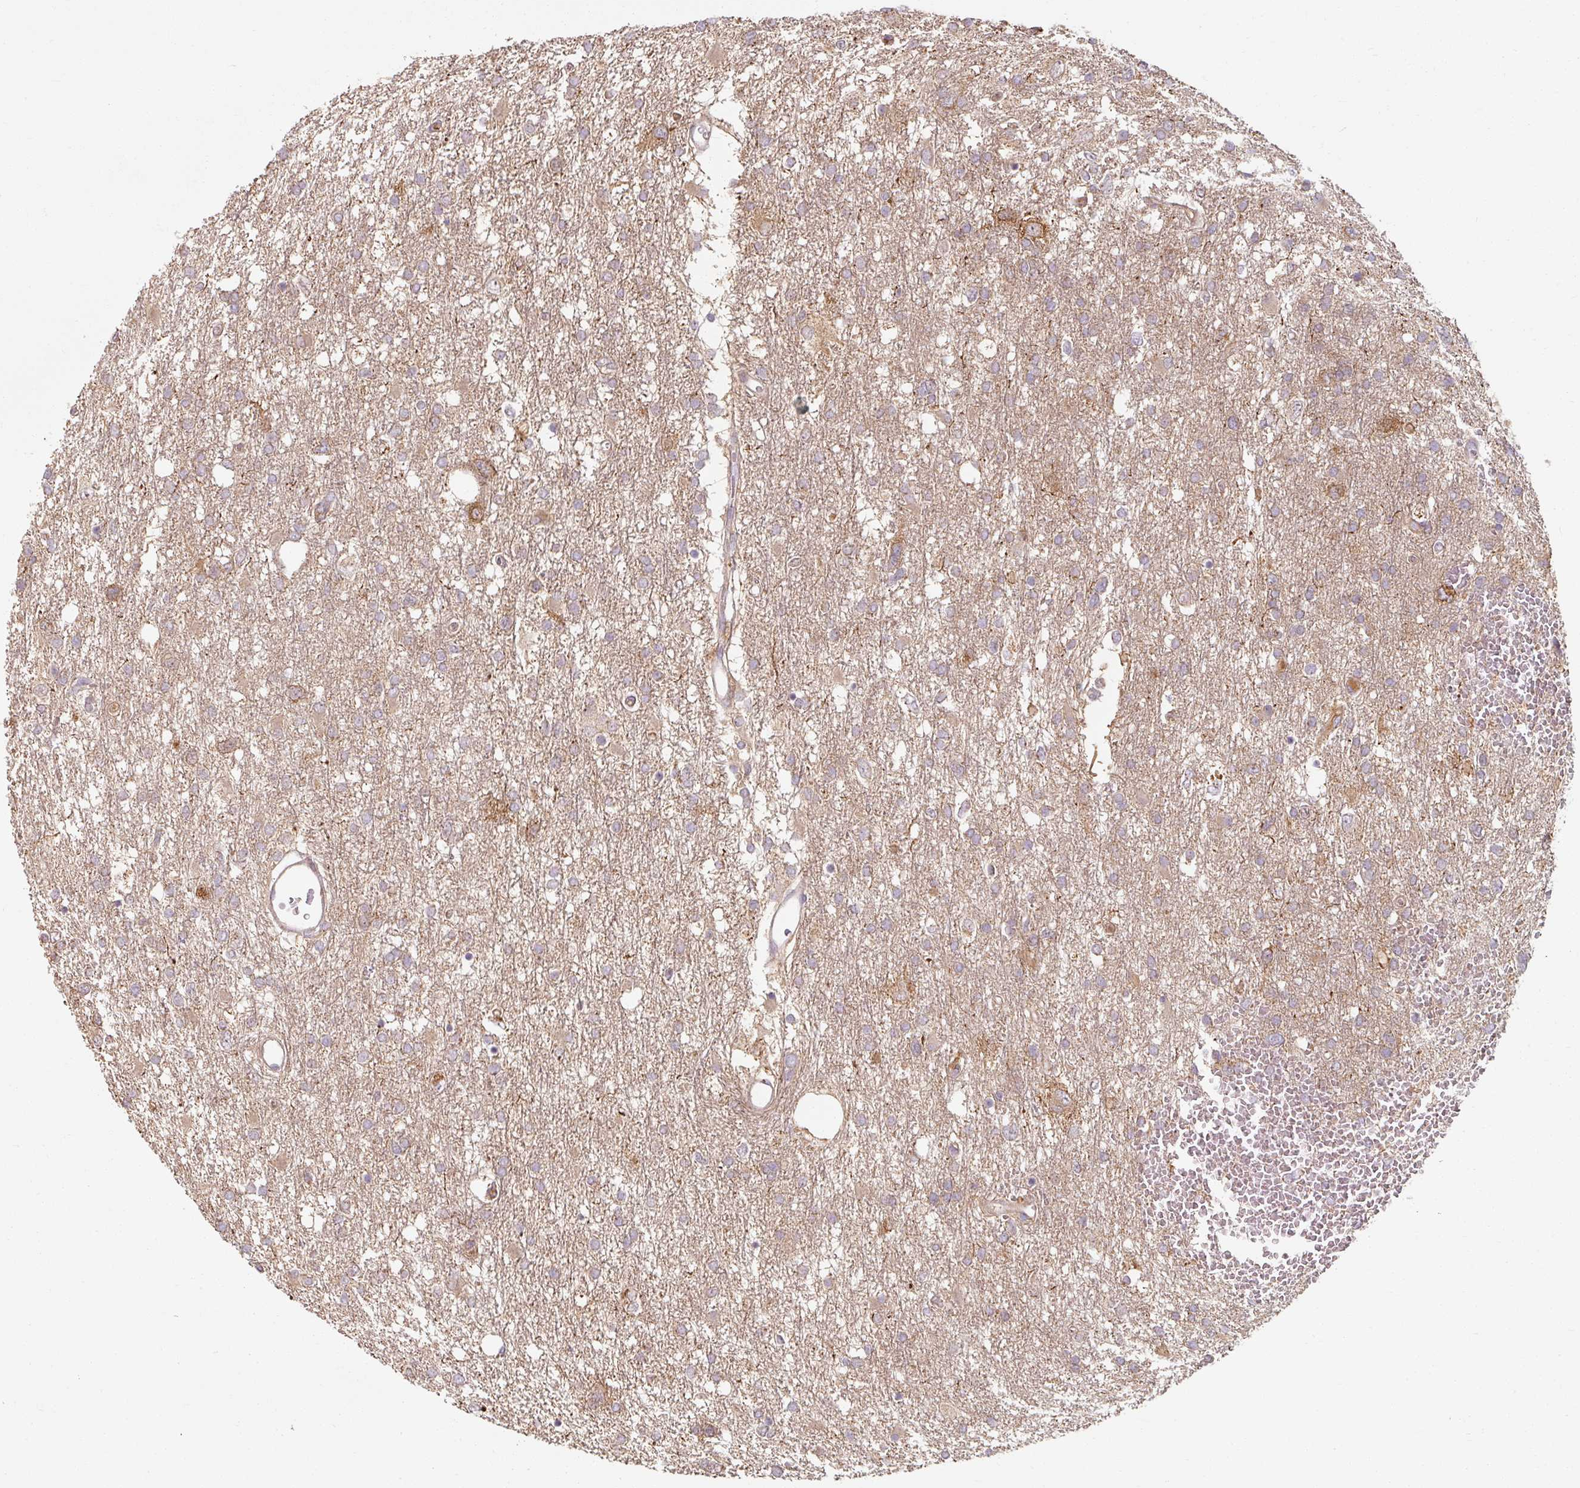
{"staining": {"intensity": "moderate", "quantity": "<25%", "location": "cytoplasmic/membranous"}, "tissue": "glioma", "cell_type": "Tumor cells", "image_type": "cancer", "snomed": [{"axis": "morphology", "description": "Glioma, malignant, High grade"}, {"axis": "topography", "description": "Brain"}], "caption": "DAB (3,3'-diaminobenzidine) immunohistochemical staining of human malignant glioma (high-grade) demonstrates moderate cytoplasmic/membranous protein staining in approximately <25% of tumor cells.", "gene": "TSEN54", "patient": {"sex": "male", "age": 61}}